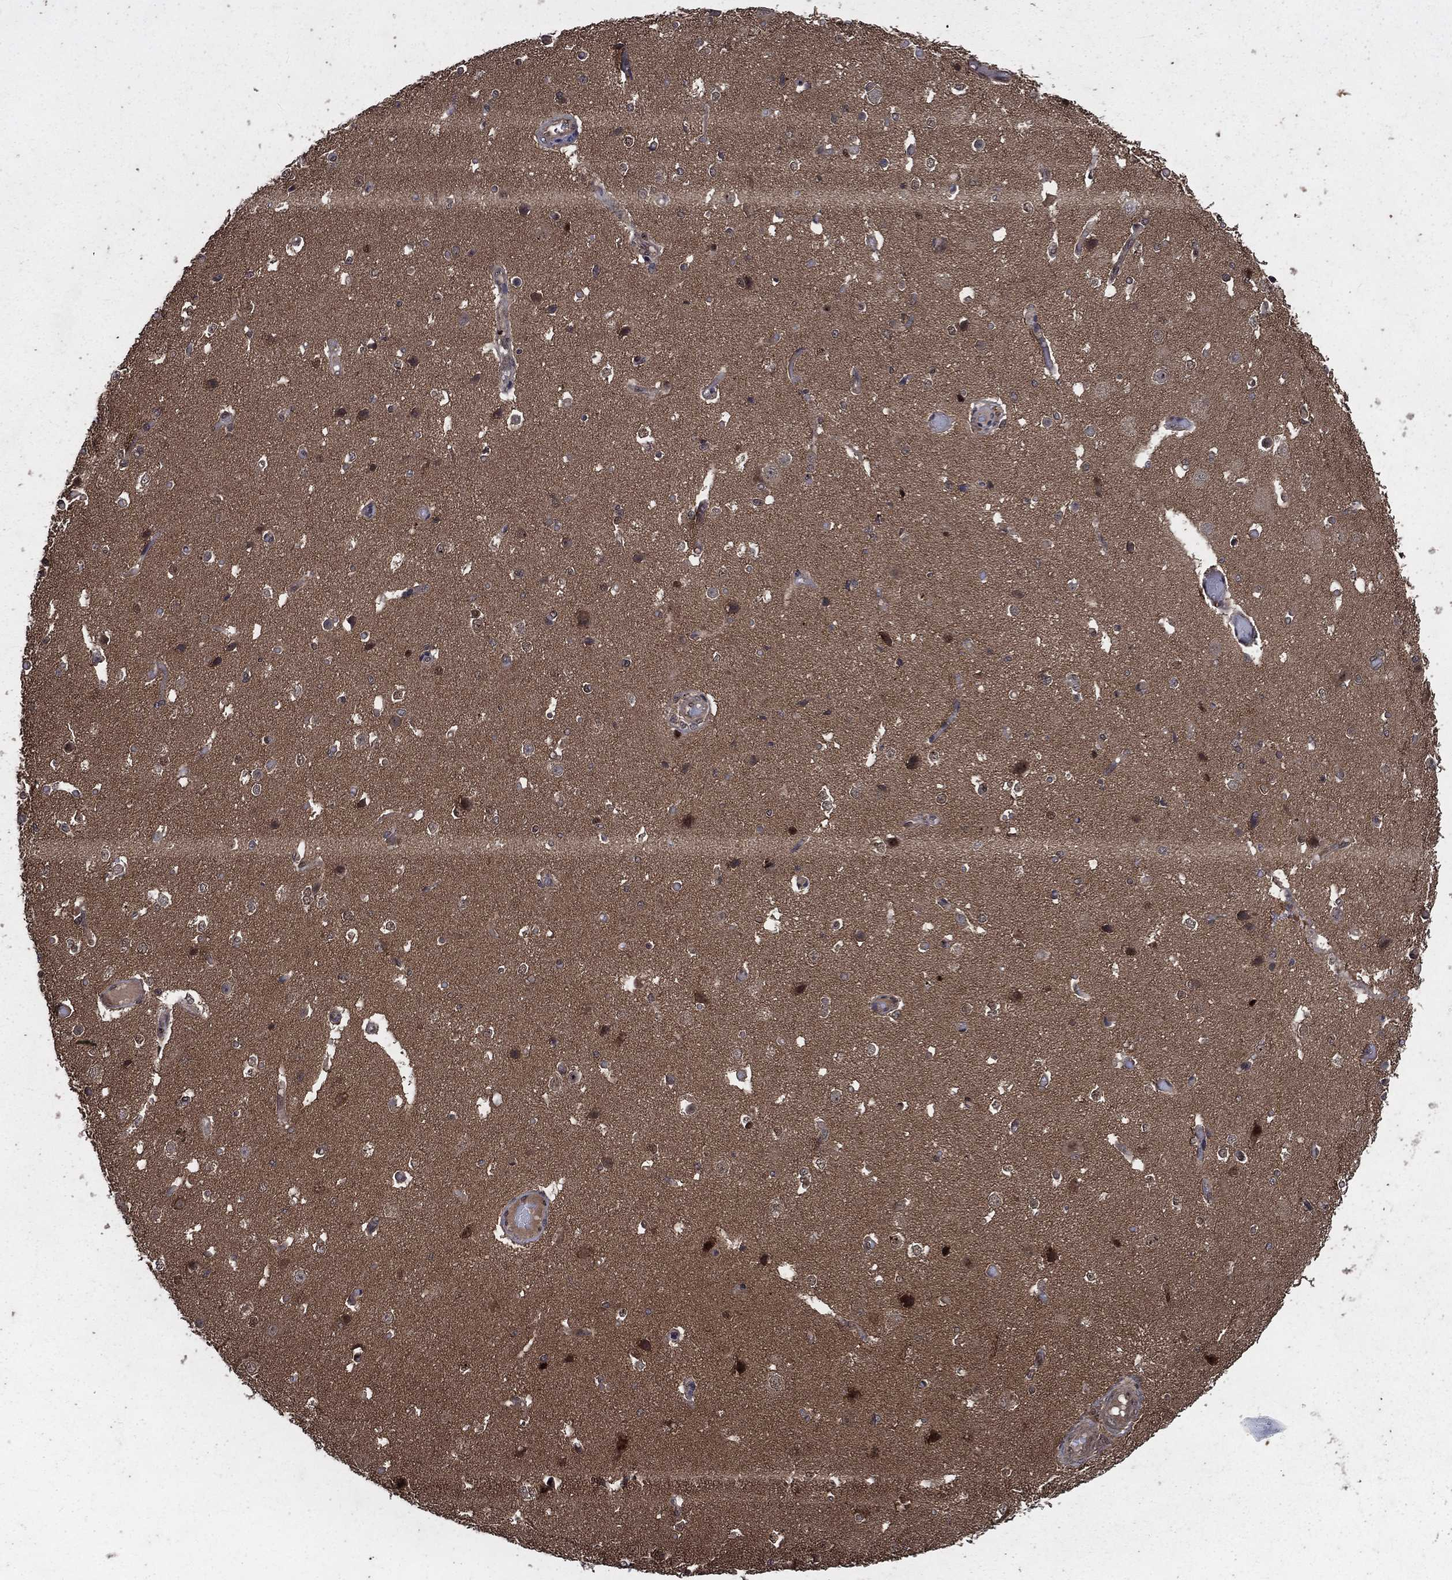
{"staining": {"intensity": "negative", "quantity": "none", "location": "none"}, "tissue": "cerebral cortex", "cell_type": "Endothelial cells", "image_type": "normal", "snomed": [{"axis": "morphology", "description": "Normal tissue, NOS"}, {"axis": "morphology", "description": "Inflammation, NOS"}, {"axis": "topography", "description": "Cerebral cortex"}], "caption": "High power microscopy photomicrograph of an immunohistochemistry image of unremarkable cerebral cortex, revealing no significant positivity in endothelial cells.", "gene": "FGD1", "patient": {"sex": "male", "age": 6}}